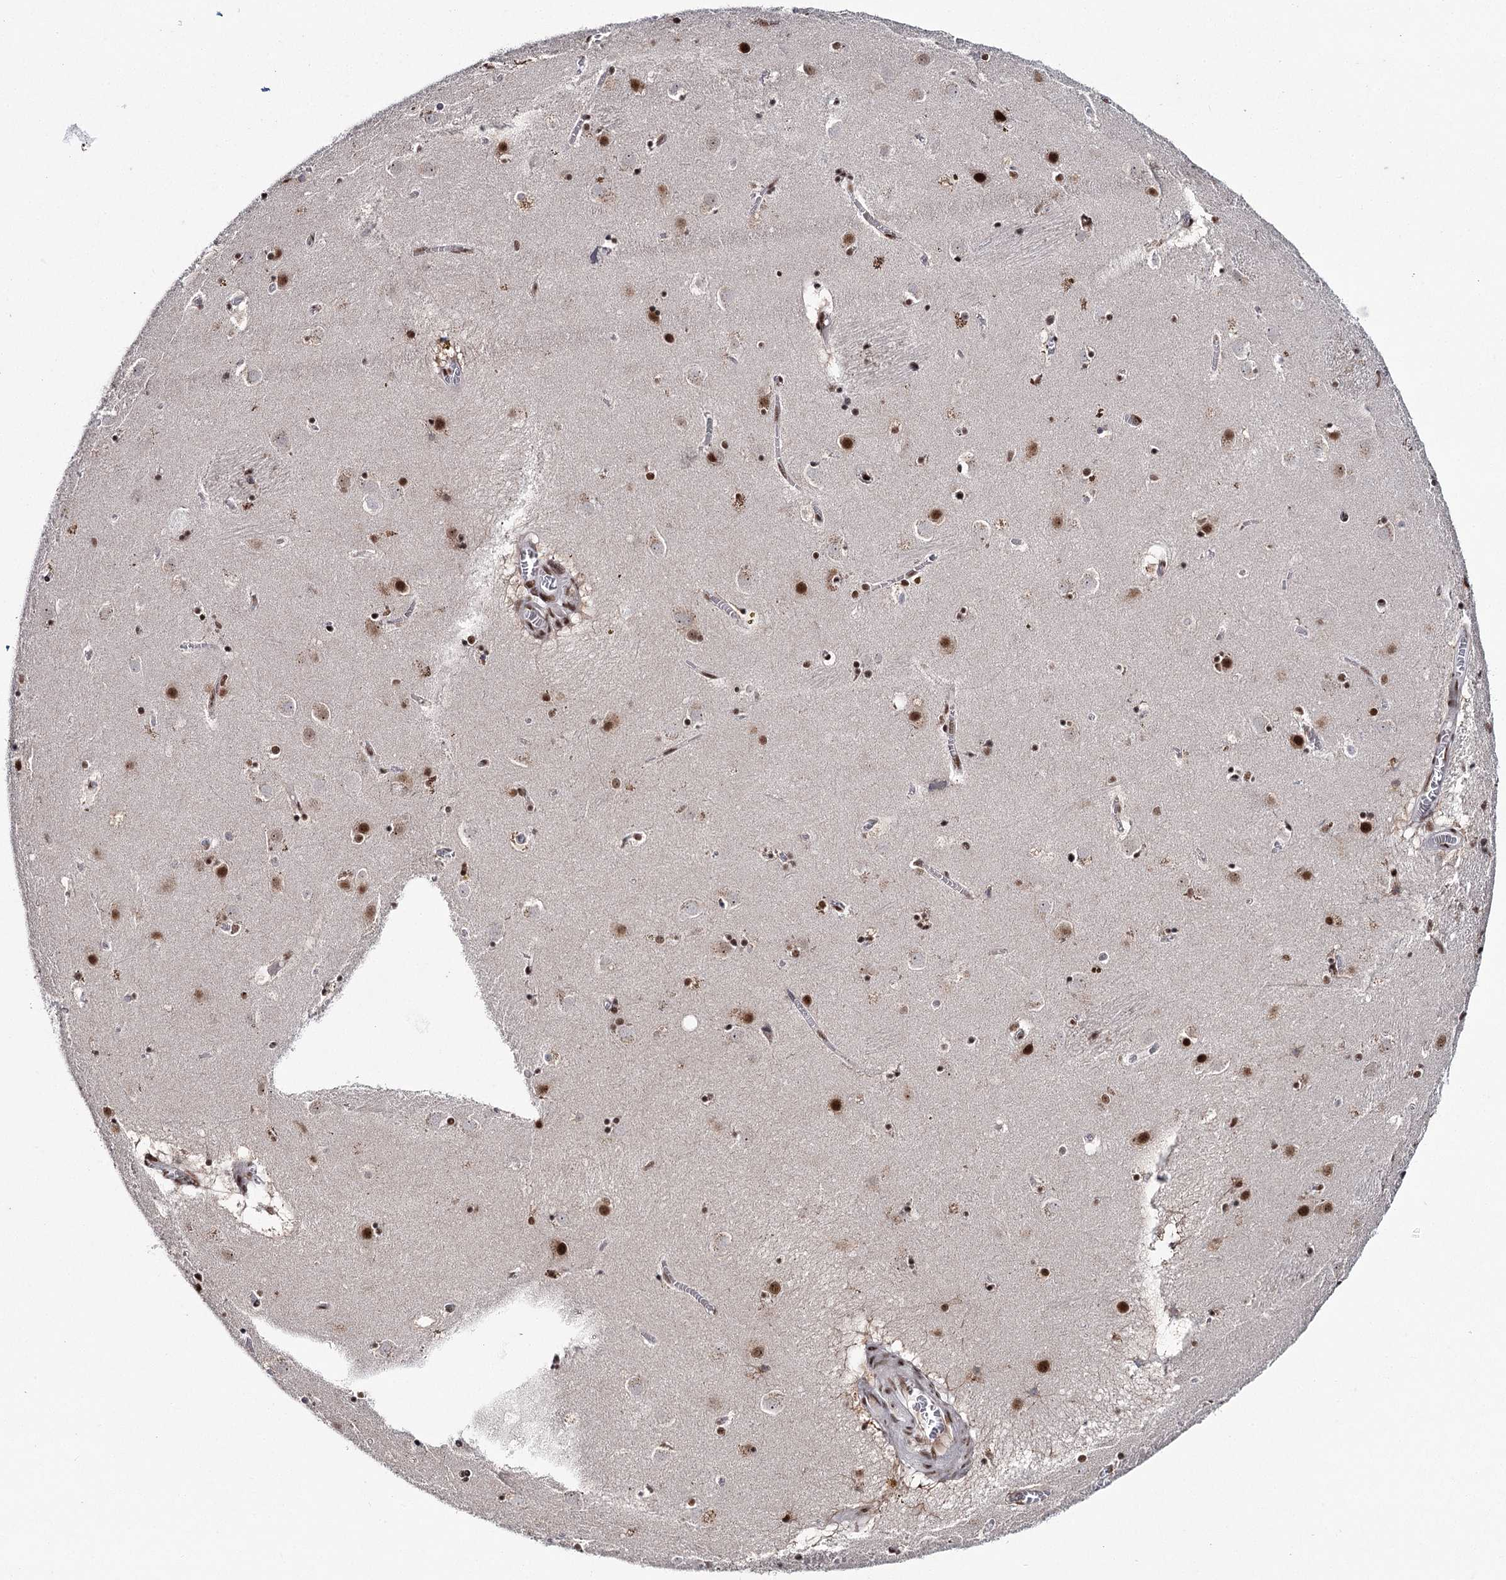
{"staining": {"intensity": "strong", "quantity": ">75%", "location": "nuclear"}, "tissue": "caudate", "cell_type": "Glial cells", "image_type": "normal", "snomed": [{"axis": "morphology", "description": "Normal tissue, NOS"}, {"axis": "topography", "description": "Lateral ventricle wall"}], "caption": "Immunohistochemical staining of unremarkable human caudate shows >75% levels of strong nuclear protein staining in about >75% of glial cells.", "gene": "SCAF8", "patient": {"sex": "male", "age": 70}}